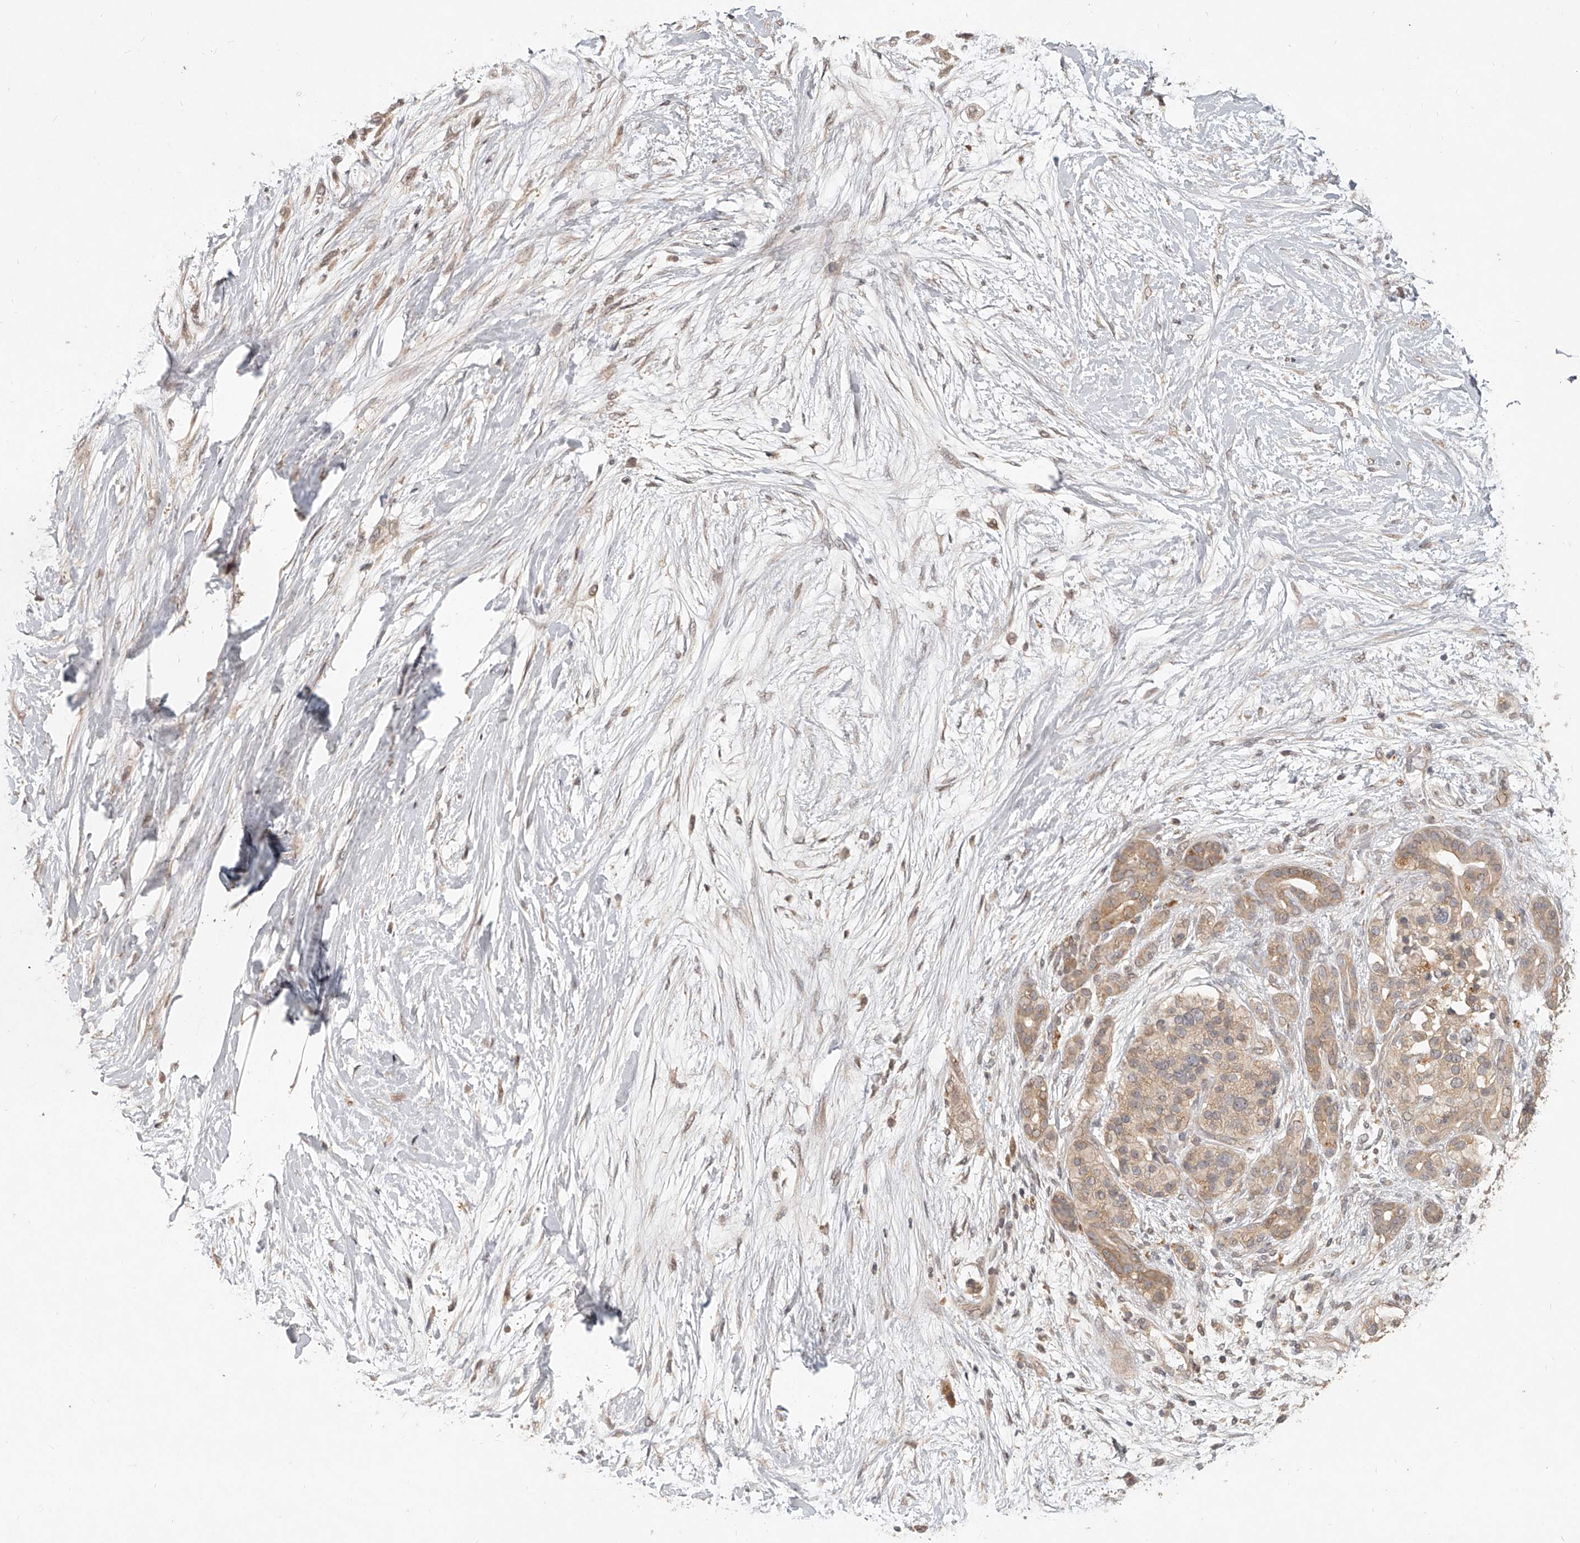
{"staining": {"intensity": "weak", "quantity": ">75%", "location": "cytoplasmic/membranous"}, "tissue": "pancreatic cancer", "cell_type": "Tumor cells", "image_type": "cancer", "snomed": [{"axis": "morphology", "description": "Adenocarcinoma, NOS"}, {"axis": "topography", "description": "Pancreas"}], "caption": "Protein staining displays weak cytoplasmic/membranous staining in about >75% of tumor cells in adenocarcinoma (pancreatic).", "gene": "SLC37A1", "patient": {"sex": "male", "age": 53}}